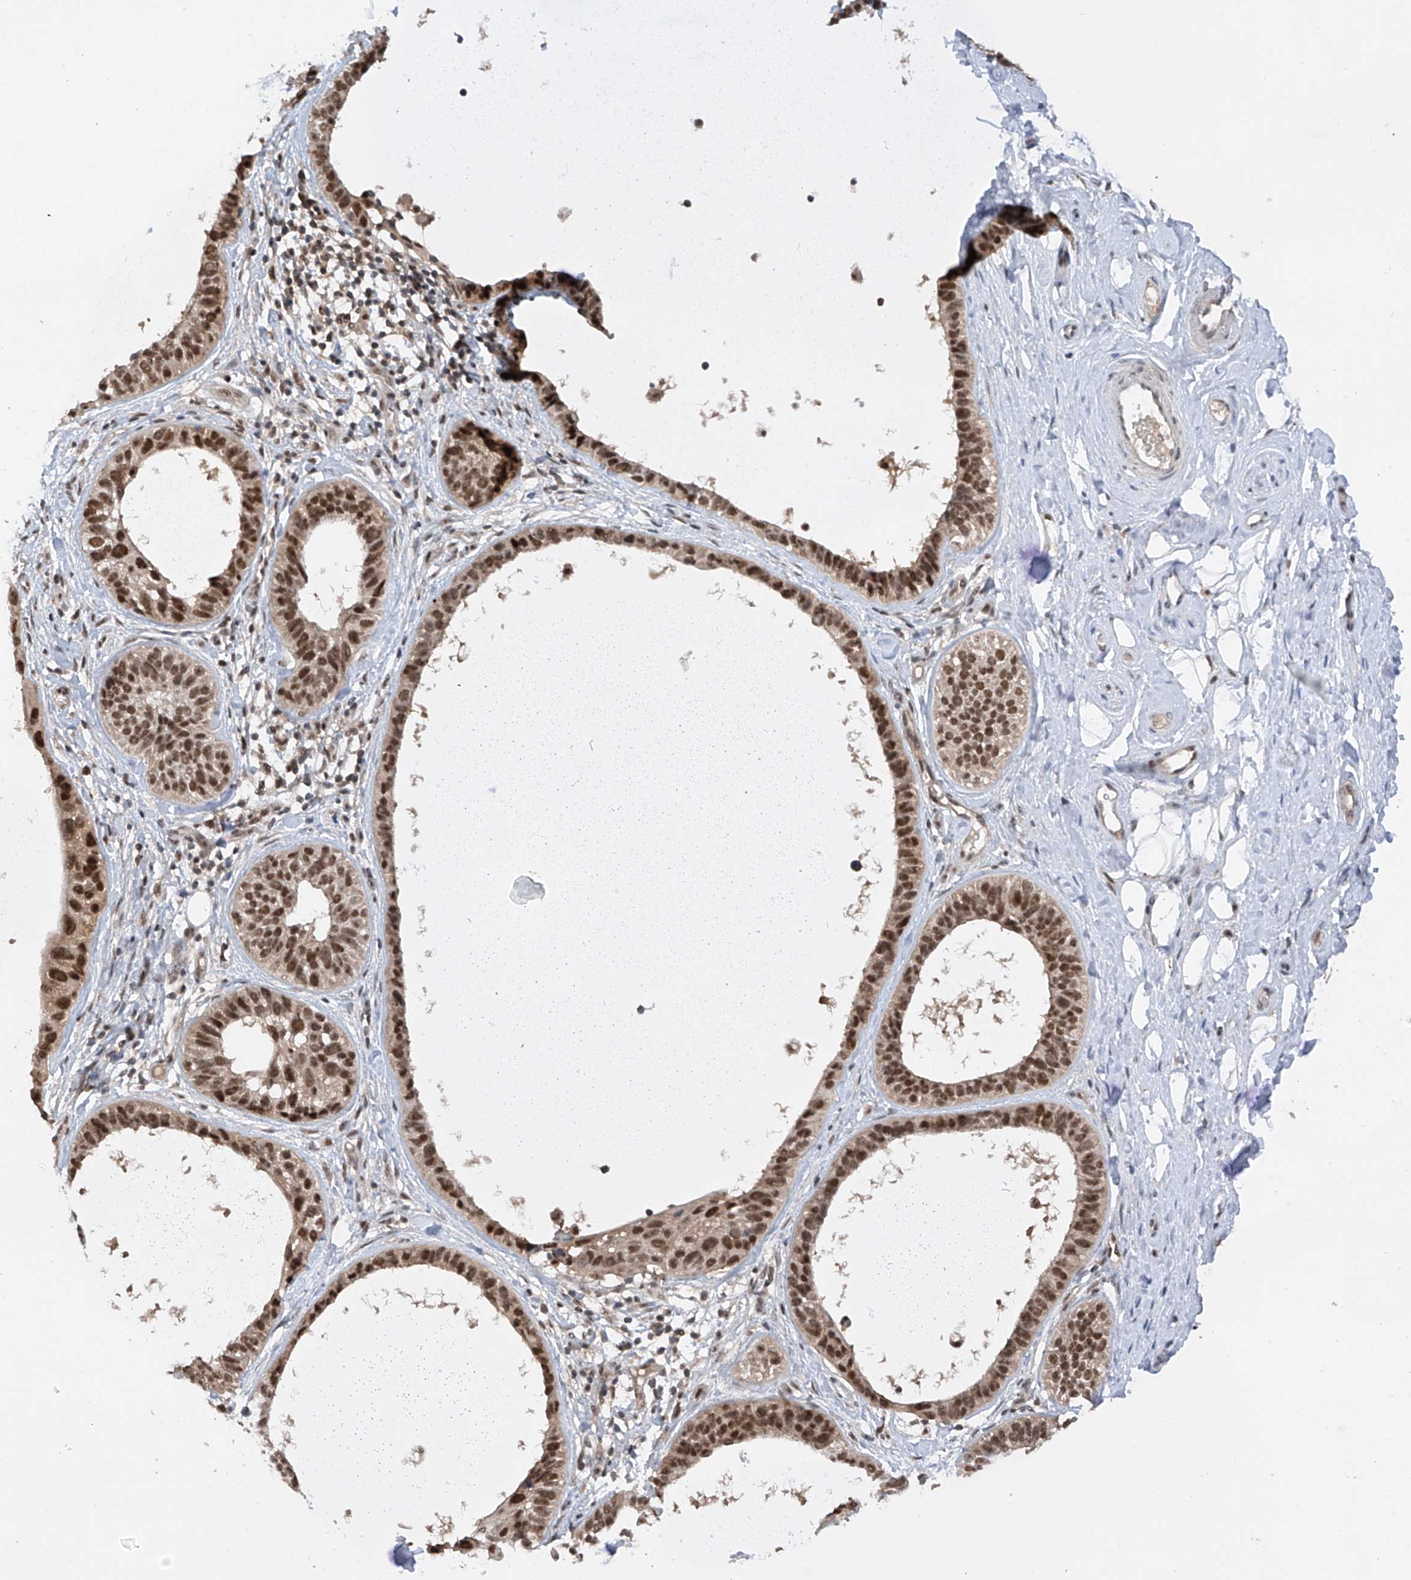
{"staining": {"intensity": "strong", "quantity": ">75%", "location": "nuclear"}, "tissue": "skin cancer", "cell_type": "Tumor cells", "image_type": "cancer", "snomed": [{"axis": "morphology", "description": "Basal cell carcinoma"}, {"axis": "topography", "description": "Skin"}], "caption": "Immunohistochemical staining of skin cancer (basal cell carcinoma) displays strong nuclear protein positivity in about >75% of tumor cells.", "gene": "RPAIN", "patient": {"sex": "male", "age": 62}}